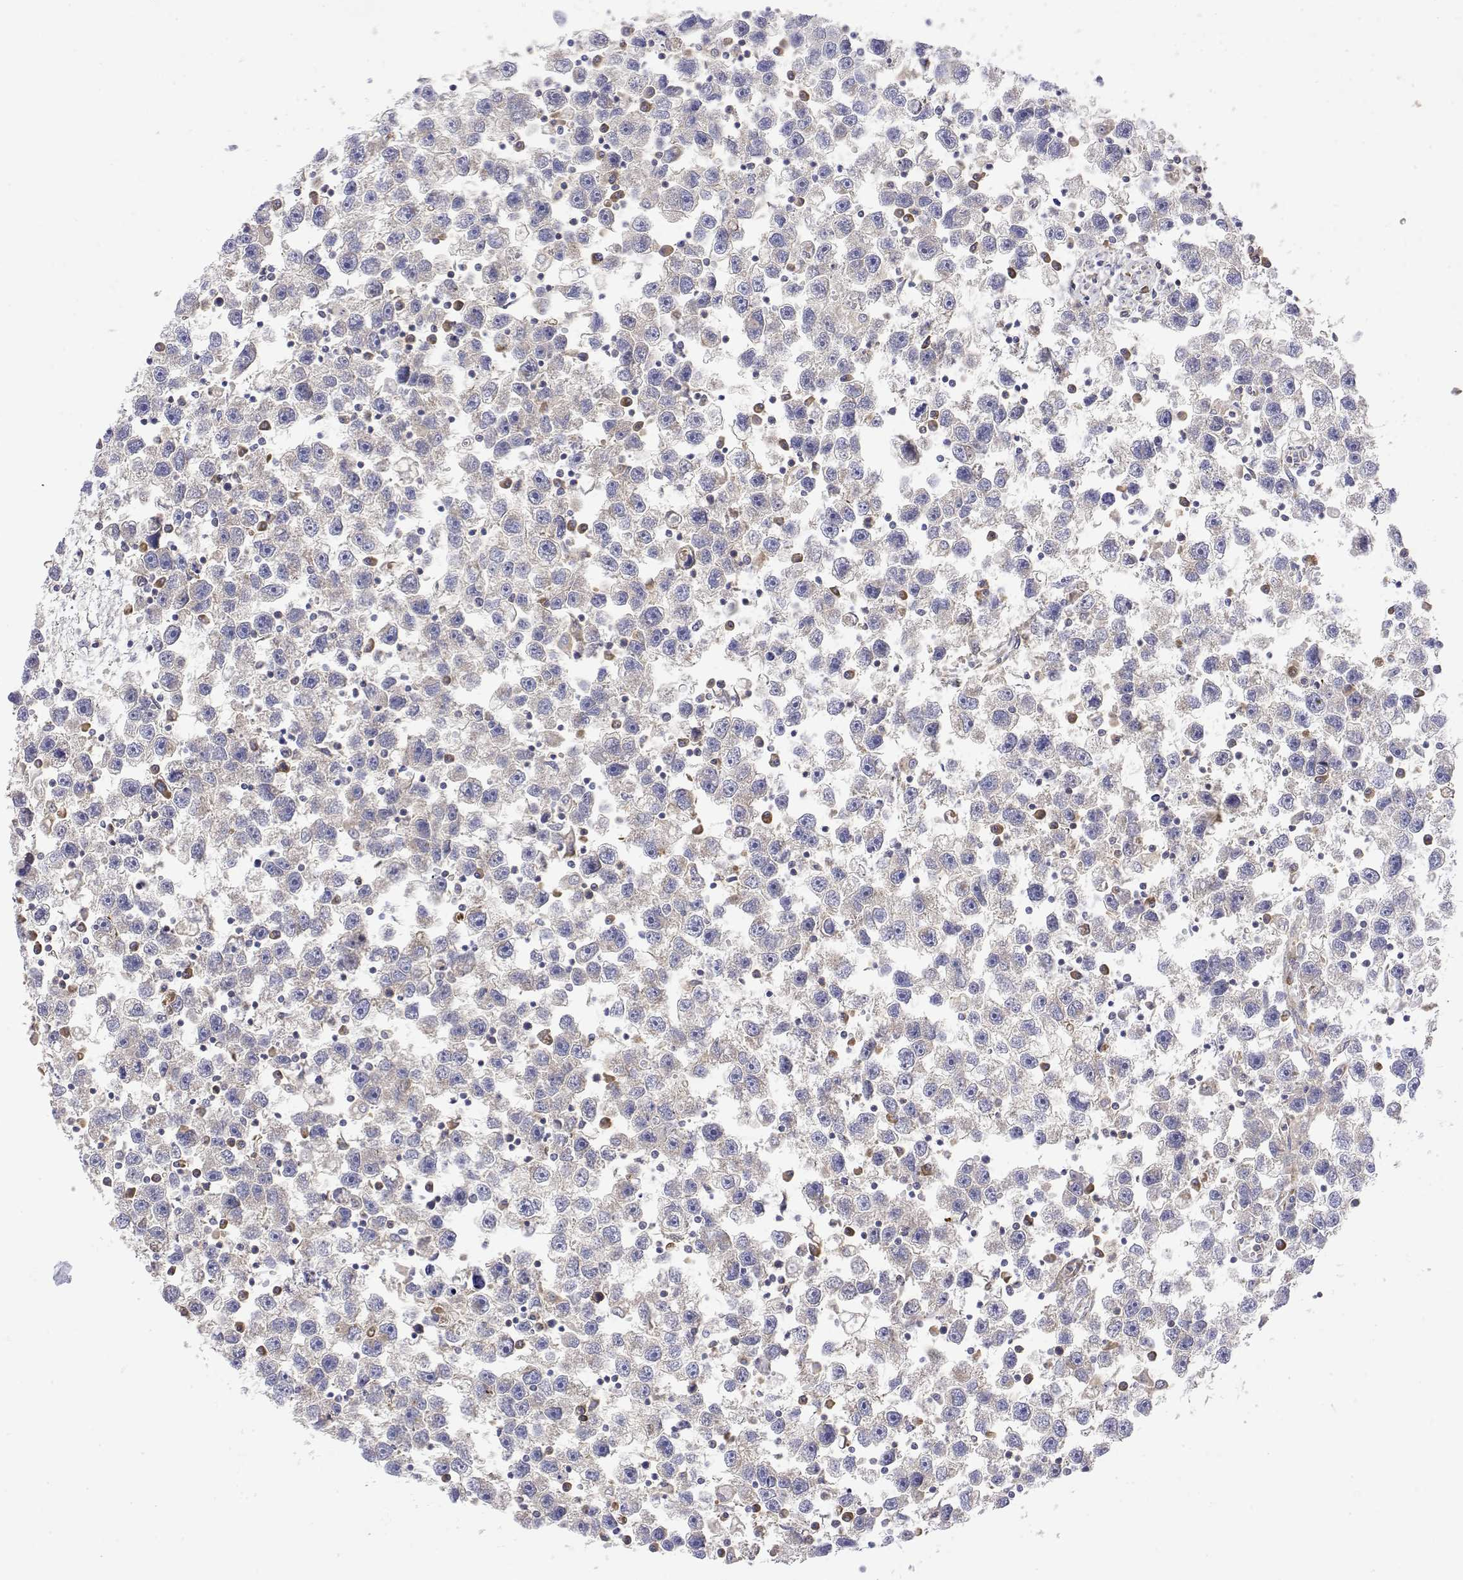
{"staining": {"intensity": "negative", "quantity": "none", "location": "none"}, "tissue": "testis cancer", "cell_type": "Tumor cells", "image_type": "cancer", "snomed": [{"axis": "morphology", "description": "Seminoma, NOS"}, {"axis": "topography", "description": "Testis"}], "caption": "Immunohistochemistry (IHC) histopathology image of neoplastic tissue: testis cancer stained with DAB displays no significant protein expression in tumor cells. The staining was performed using DAB to visualize the protein expression in brown, while the nuclei were stained in blue with hematoxylin (Magnification: 20x).", "gene": "EEF1G", "patient": {"sex": "male", "age": 30}}